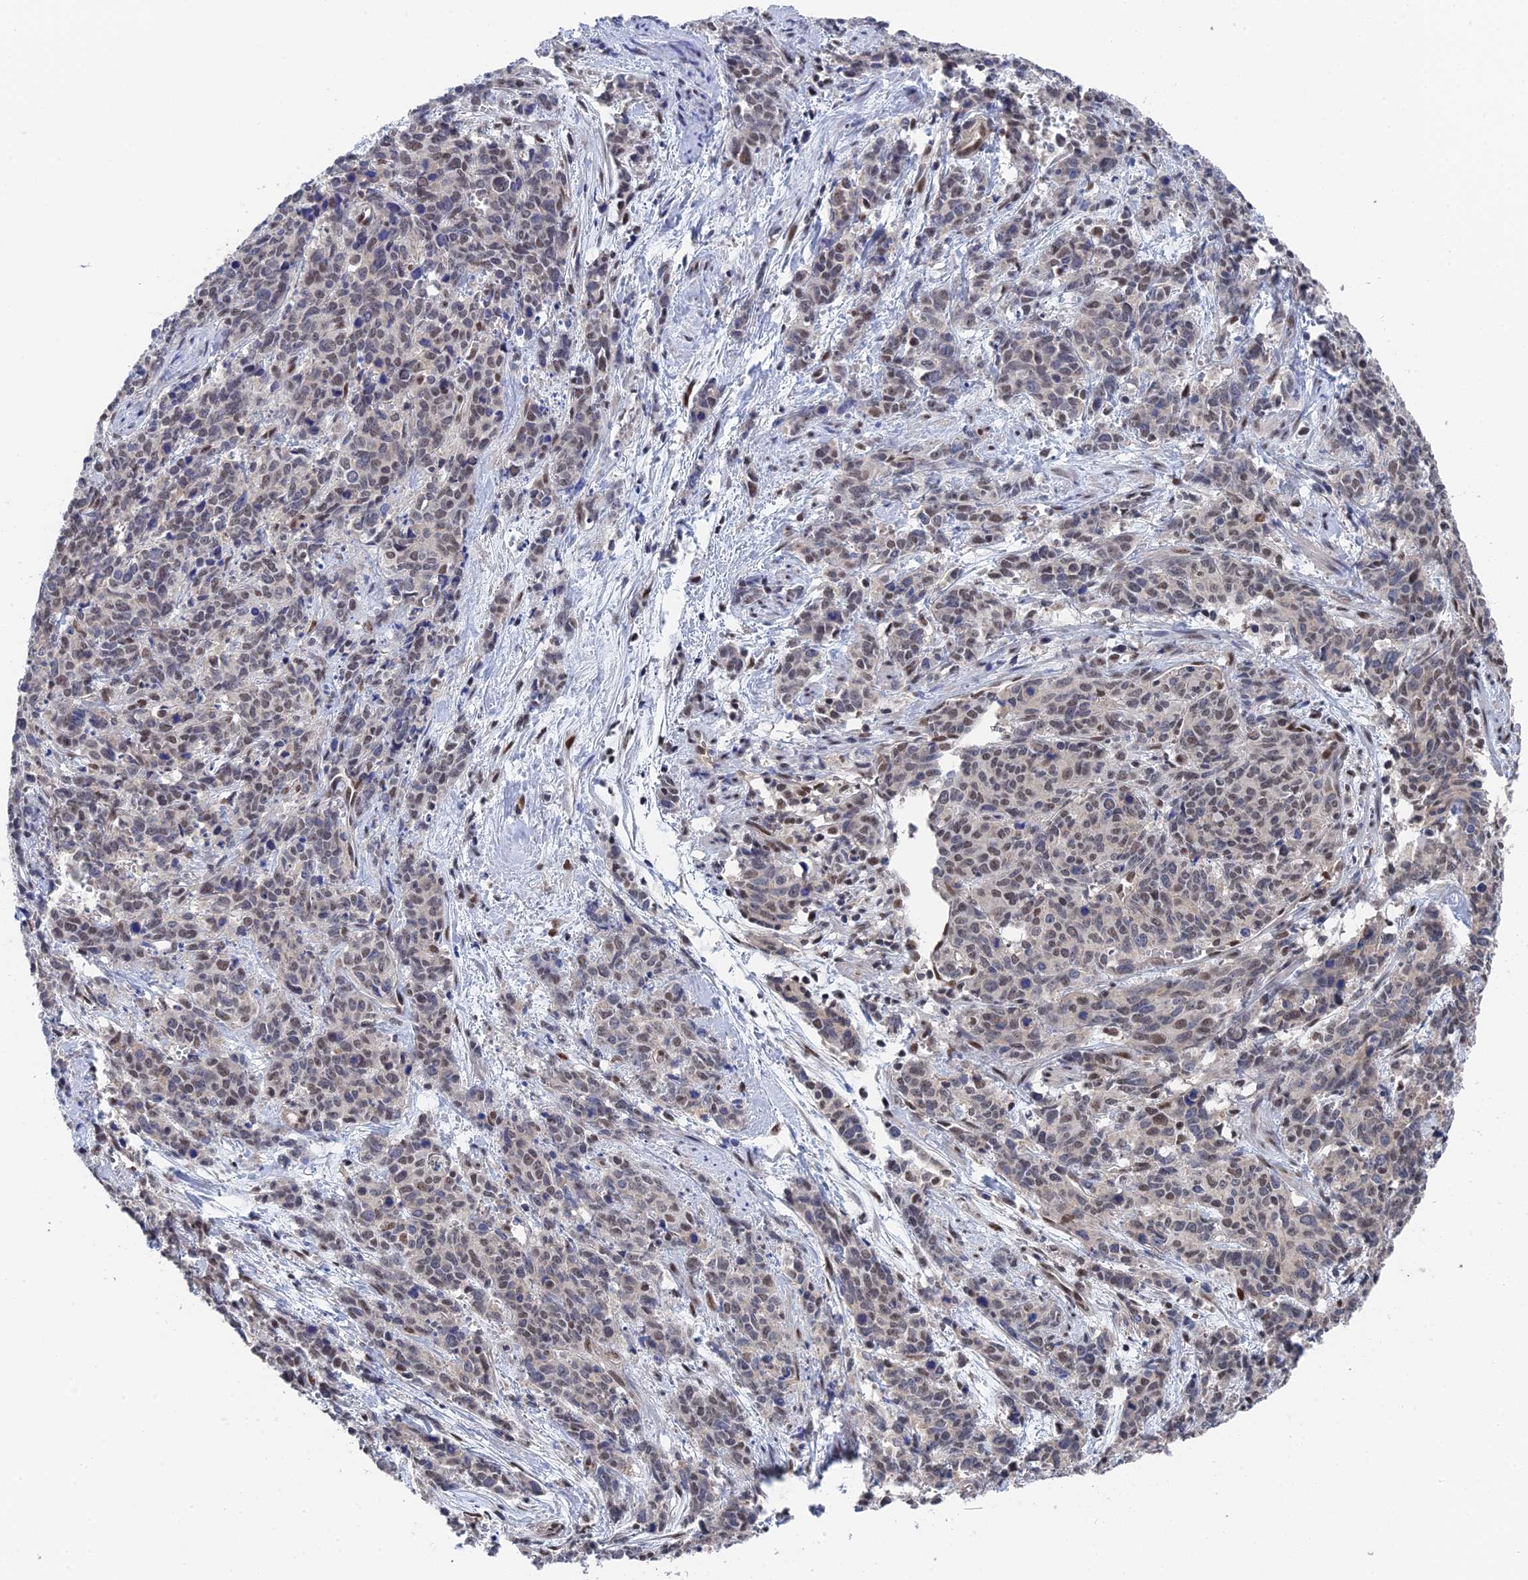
{"staining": {"intensity": "weak", "quantity": "25%-75%", "location": "nuclear"}, "tissue": "cervical cancer", "cell_type": "Tumor cells", "image_type": "cancer", "snomed": [{"axis": "morphology", "description": "Squamous cell carcinoma, NOS"}, {"axis": "topography", "description": "Cervix"}], "caption": "This histopathology image exhibits immunohistochemistry (IHC) staining of cervical cancer, with low weak nuclear expression in approximately 25%-75% of tumor cells.", "gene": "TSSC4", "patient": {"sex": "female", "age": 60}}